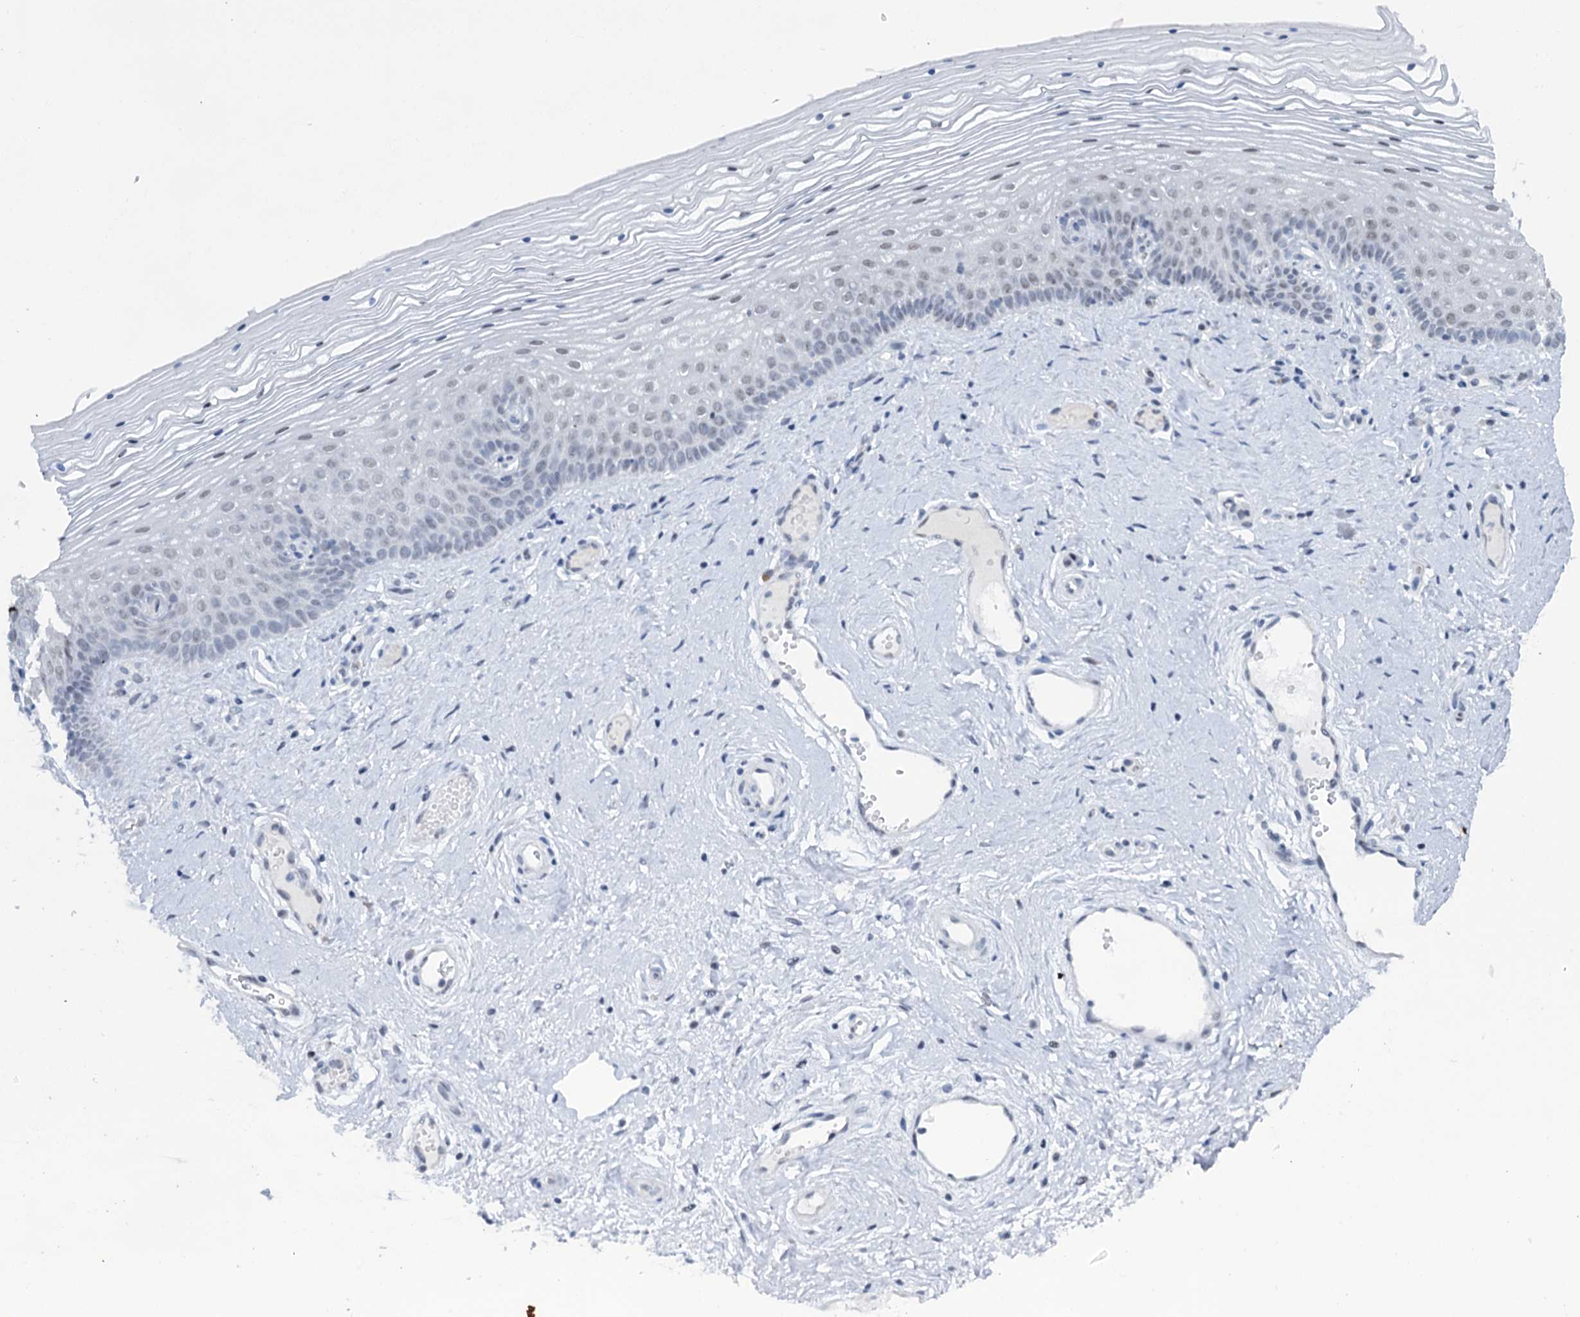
{"staining": {"intensity": "weak", "quantity": "25%-75%", "location": "nuclear"}, "tissue": "vagina", "cell_type": "Squamous epithelial cells", "image_type": "normal", "snomed": [{"axis": "morphology", "description": "Normal tissue, NOS"}, {"axis": "topography", "description": "Vagina"}], "caption": "Protein expression analysis of unremarkable human vagina reveals weak nuclear staining in approximately 25%-75% of squamous epithelial cells. (Brightfield microscopy of DAB IHC at high magnification).", "gene": "SREK1", "patient": {"sex": "female", "age": 46}}